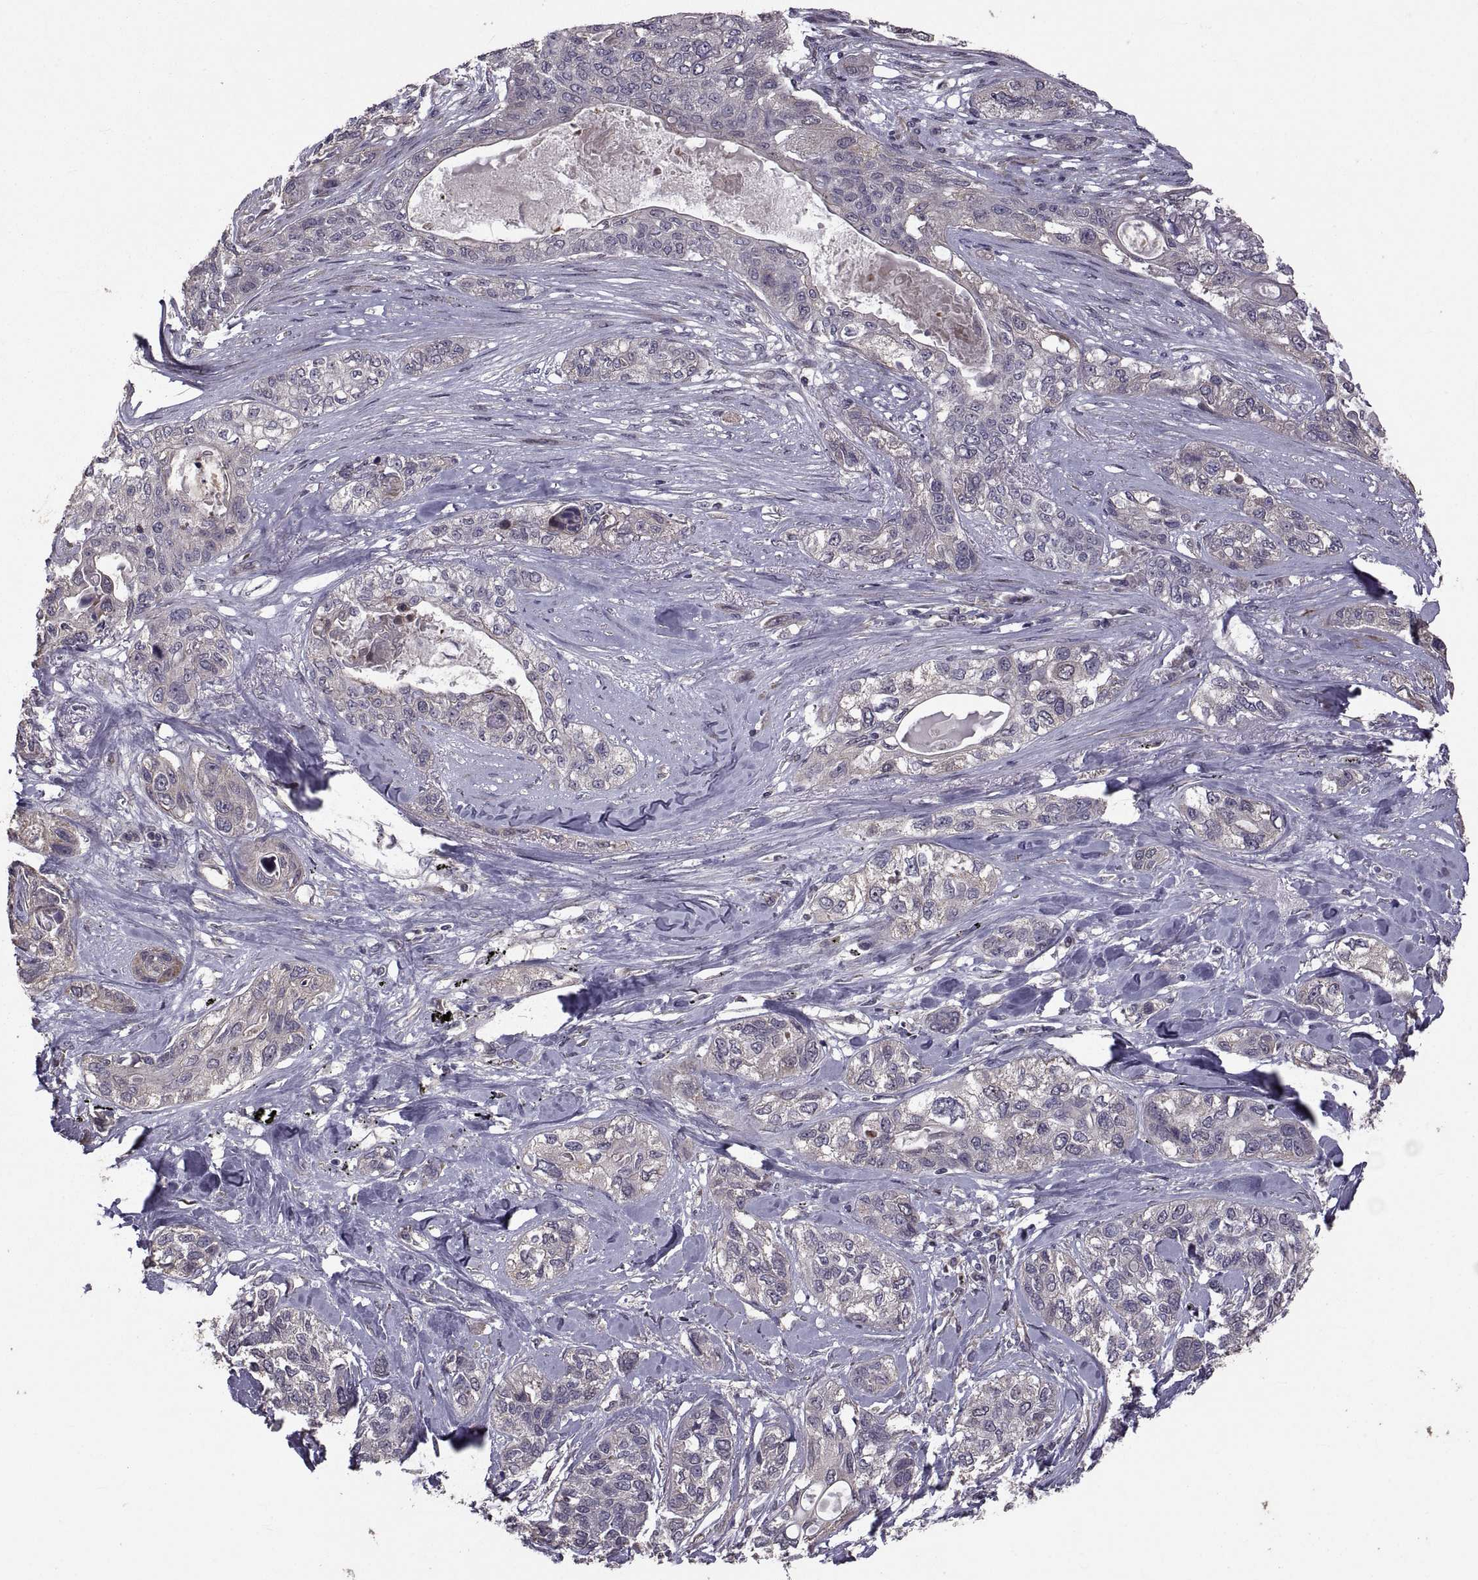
{"staining": {"intensity": "negative", "quantity": "none", "location": "none"}, "tissue": "lung cancer", "cell_type": "Tumor cells", "image_type": "cancer", "snomed": [{"axis": "morphology", "description": "Squamous cell carcinoma, NOS"}, {"axis": "topography", "description": "Lung"}], "caption": "An IHC photomicrograph of lung cancer is shown. There is no staining in tumor cells of lung cancer. Nuclei are stained in blue.", "gene": "PMM2", "patient": {"sex": "female", "age": 70}}